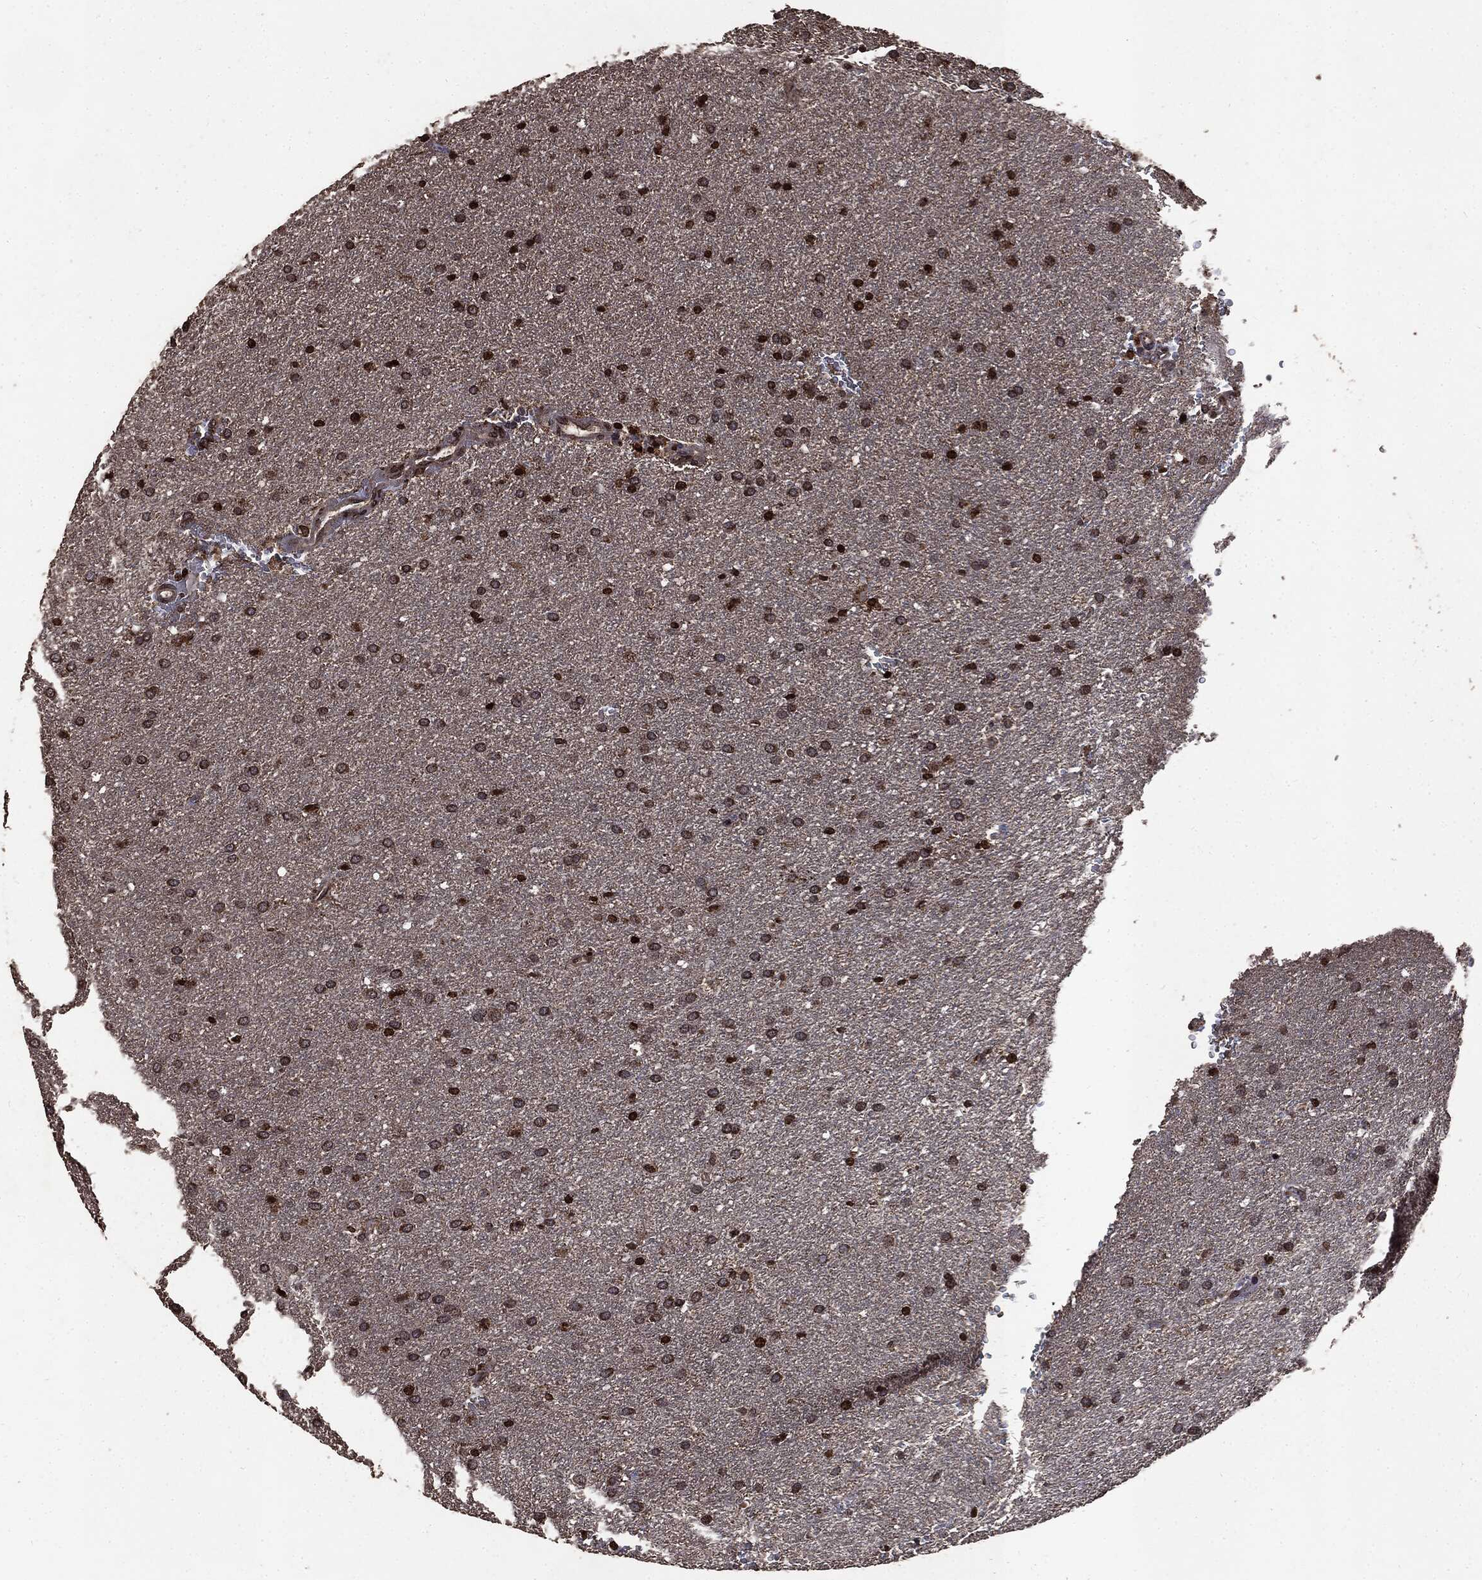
{"staining": {"intensity": "strong", "quantity": "25%-75%", "location": "cytoplasmic/membranous,nuclear"}, "tissue": "glioma", "cell_type": "Tumor cells", "image_type": "cancer", "snomed": [{"axis": "morphology", "description": "Glioma, malignant, Low grade"}, {"axis": "topography", "description": "Brain"}], "caption": "Protein staining reveals strong cytoplasmic/membranous and nuclear positivity in approximately 25%-75% of tumor cells in glioma. (DAB IHC with brightfield microscopy, high magnification).", "gene": "PPP6R2", "patient": {"sex": "female", "age": 37}}